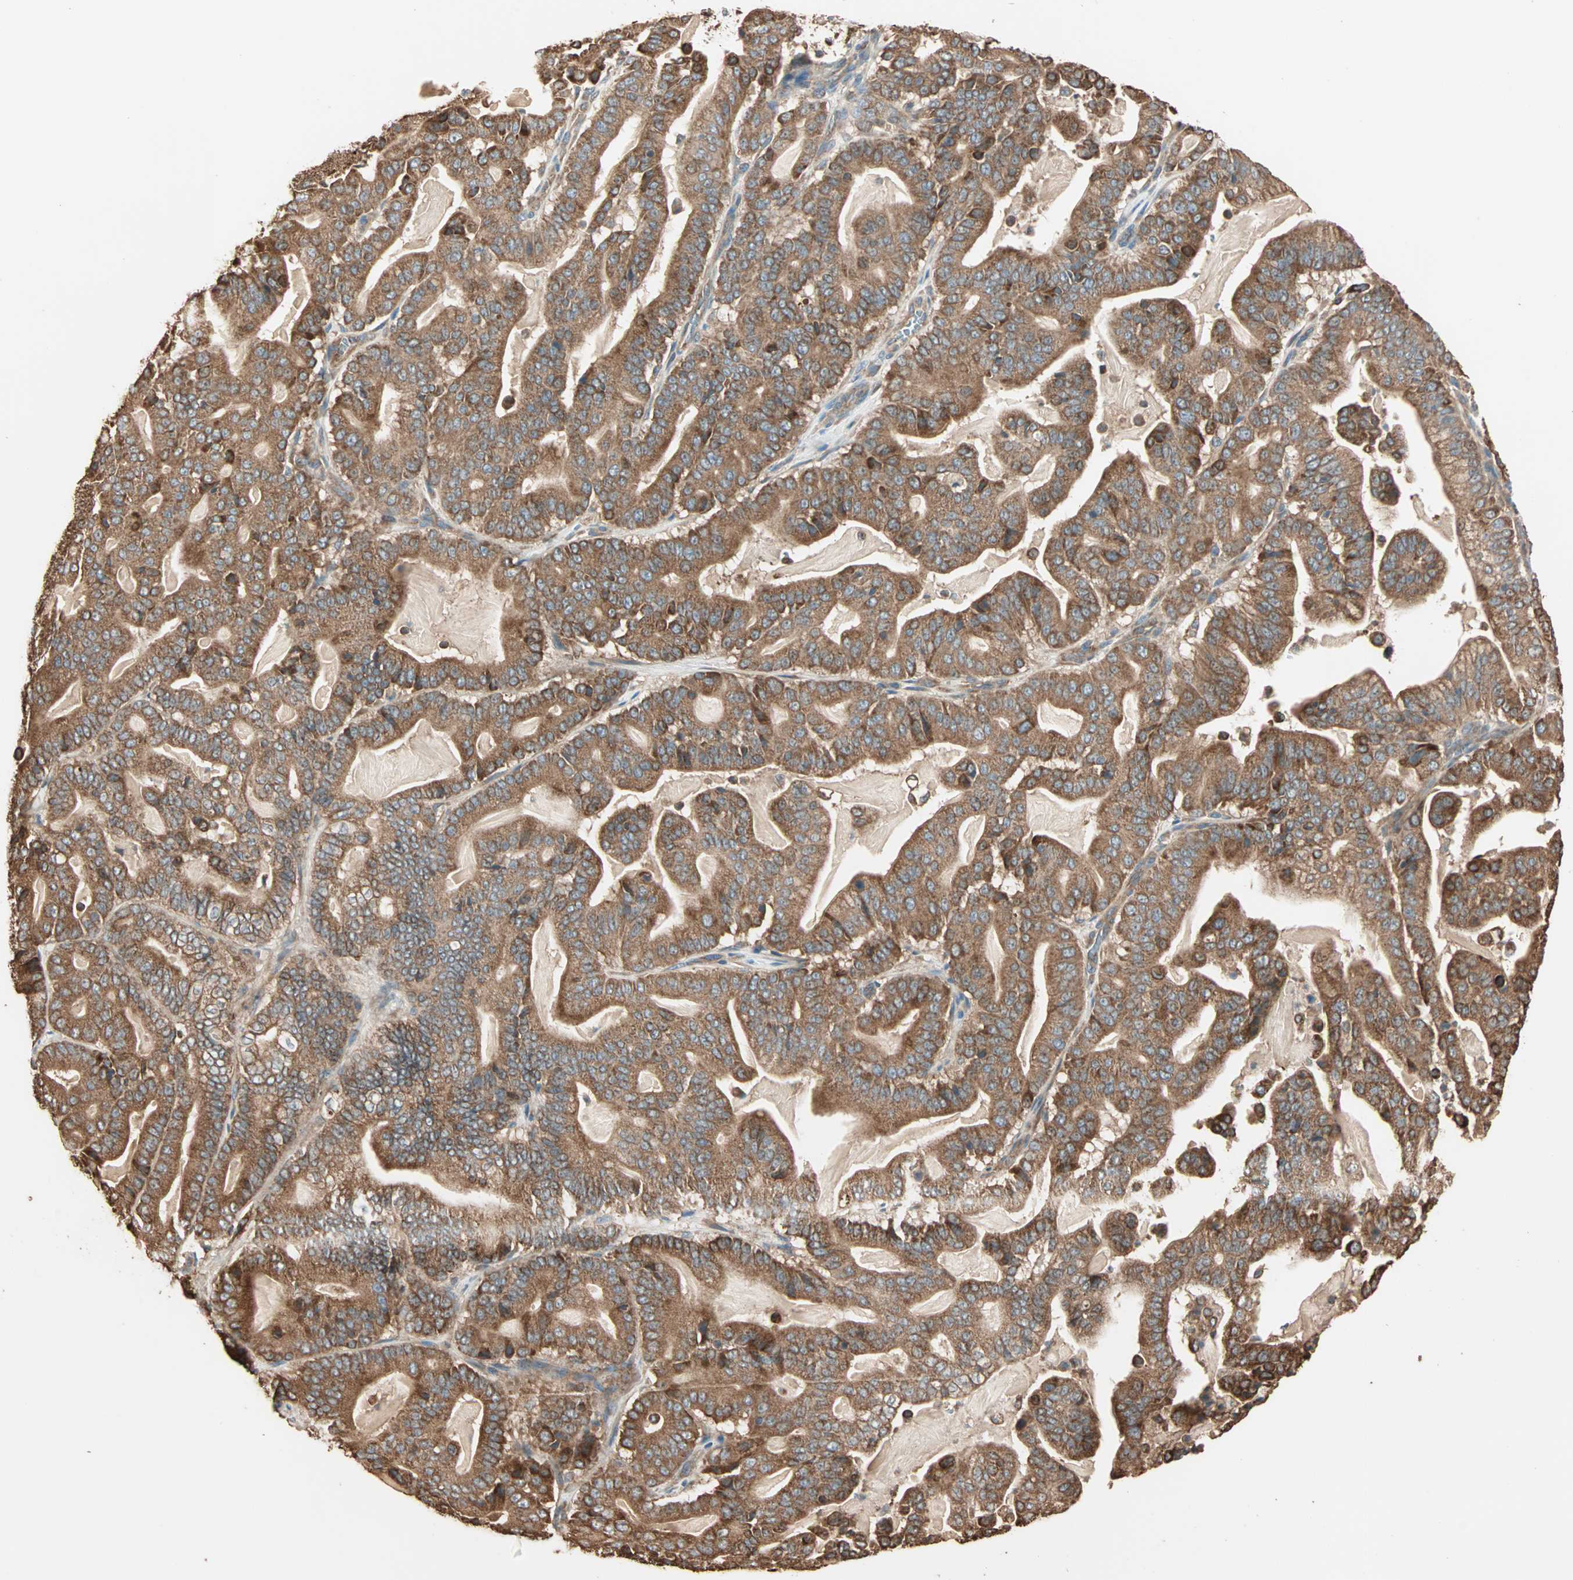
{"staining": {"intensity": "strong", "quantity": ">75%", "location": "cytoplasmic/membranous"}, "tissue": "pancreatic cancer", "cell_type": "Tumor cells", "image_type": "cancer", "snomed": [{"axis": "morphology", "description": "Adenocarcinoma, NOS"}, {"axis": "topography", "description": "Pancreas"}], "caption": "A high amount of strong cytoplasmic/membranous positivity is present in approximately >75% of tumor cells in pancreatic cancer tissue.", "gene": "EIF4G2", "patient": {"sex": "male", "age": 63}}